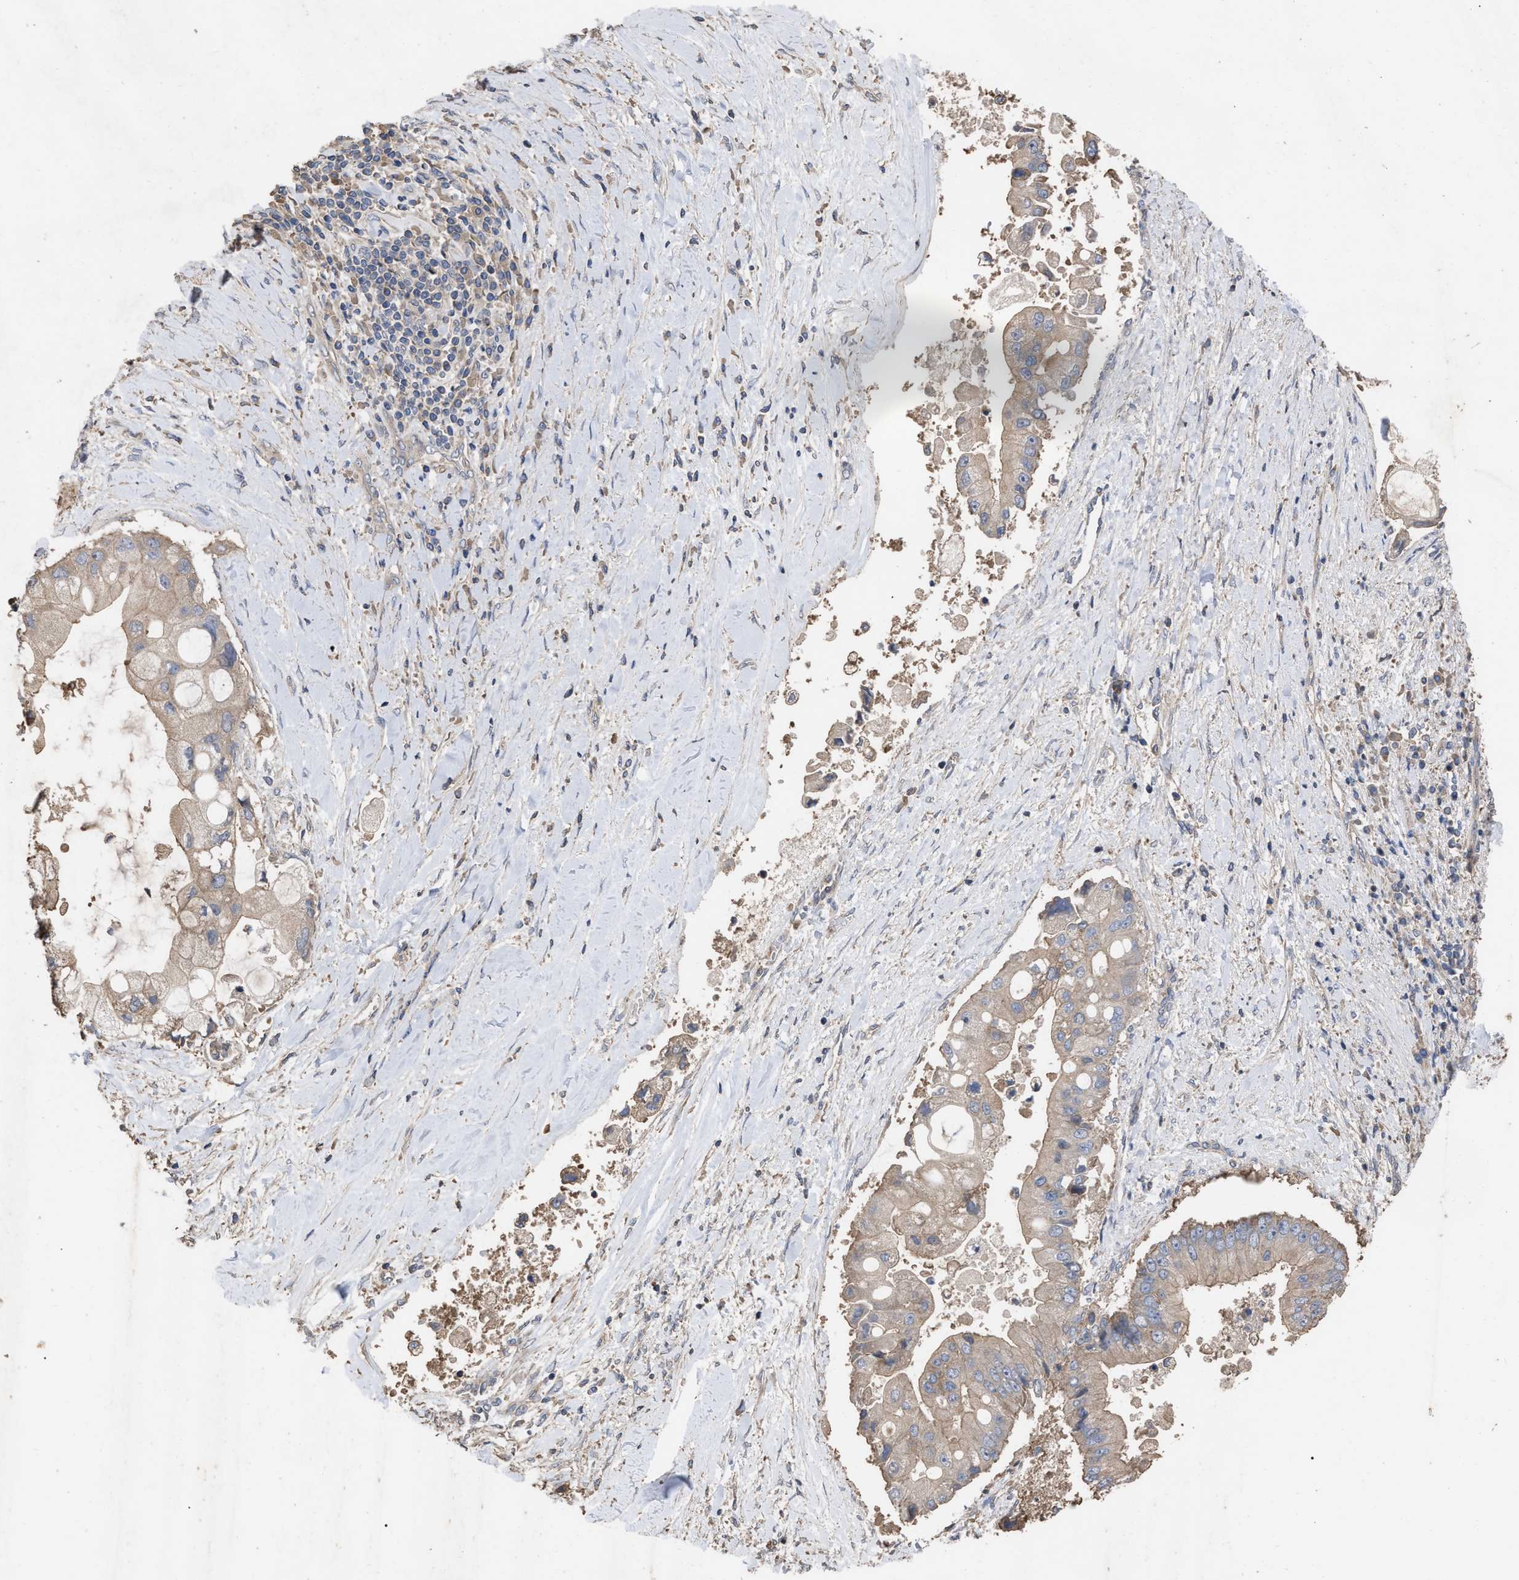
{"staining": {"intensity": "weak", "quantity": "25%-75%", "location": "cytoplasmic/membranous"}, "tissue": "liver cancer", "cell_type": "Tumor cells", "image_type": "cancer", "snomed": [{"axis": "morphology", "description": "Cholangiocarcinoma"}, {"axis": "topography", "description": "Liver"}], "caption": "Immunohistochemistry (IHC) (DAB (3,3'-diaminobenzidine)) staining of human liver cancer demonstrates weak cytoplasmic/membranous protein expression in approximately 25%-75% of tumor cells. (IHC, brightfield microscopy, high magnification).", "gene": "BTN2A1", "patient": {"sex": "male", "age": 50}}